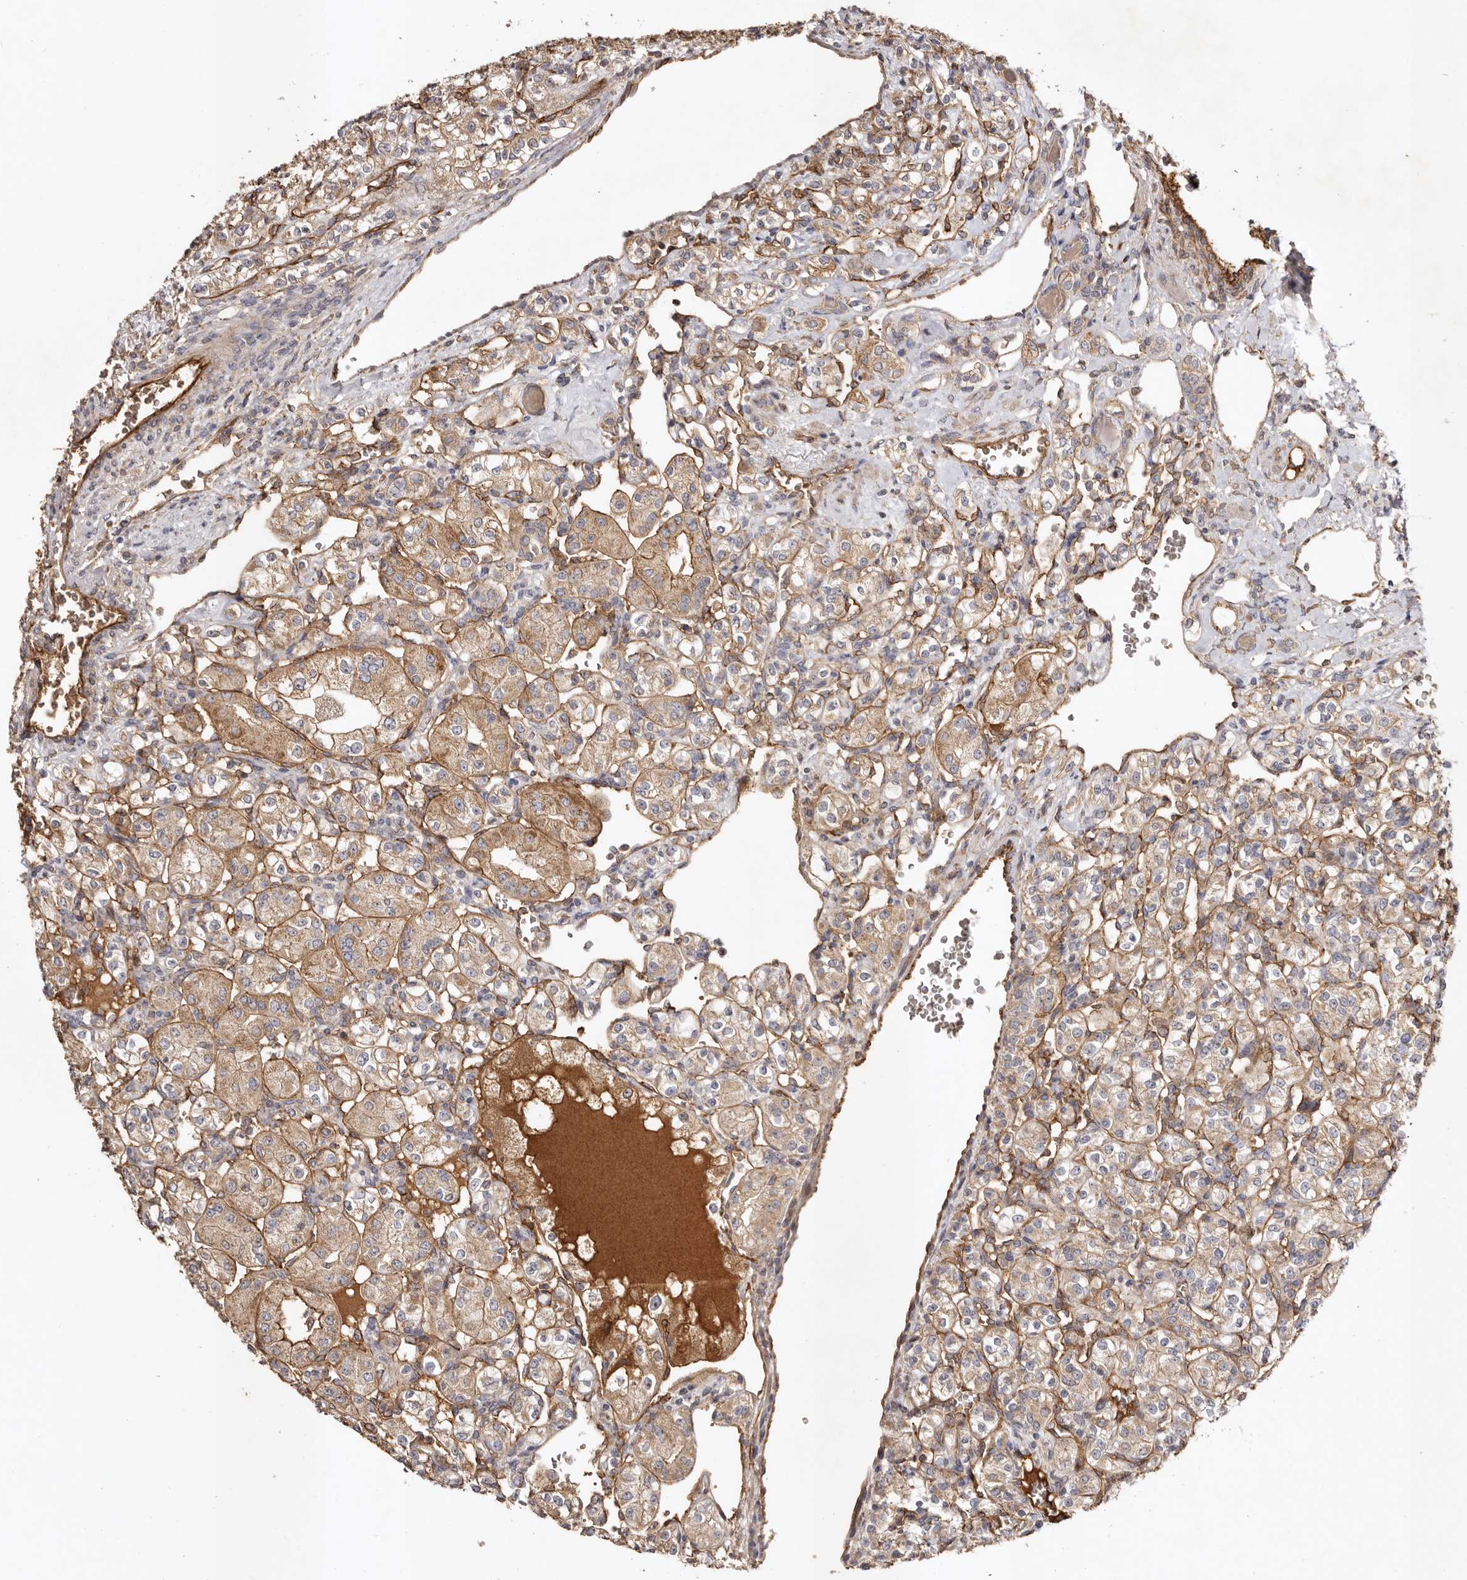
{"staining": {"intensity": "weak", "quantity": ">75%", "location": "cytoplasmic/membranous"}, "tissue": "renal cancer", "cell_type": "Tumor cells", "image_type": "cancer", "snomed": [{"axis": "morphology", "description": "Adenocarcinoma, NOS"}, {"axis": "topography", "description": "Kidney"}], "caption": "Human renal cancer stained with a brown dye reveals weak cytoplasmic/membranous positive expression in approximately >75% of tumor cells.", "gene": "ADAMTS9", "patient": {"sex": "male", "age": 77}}